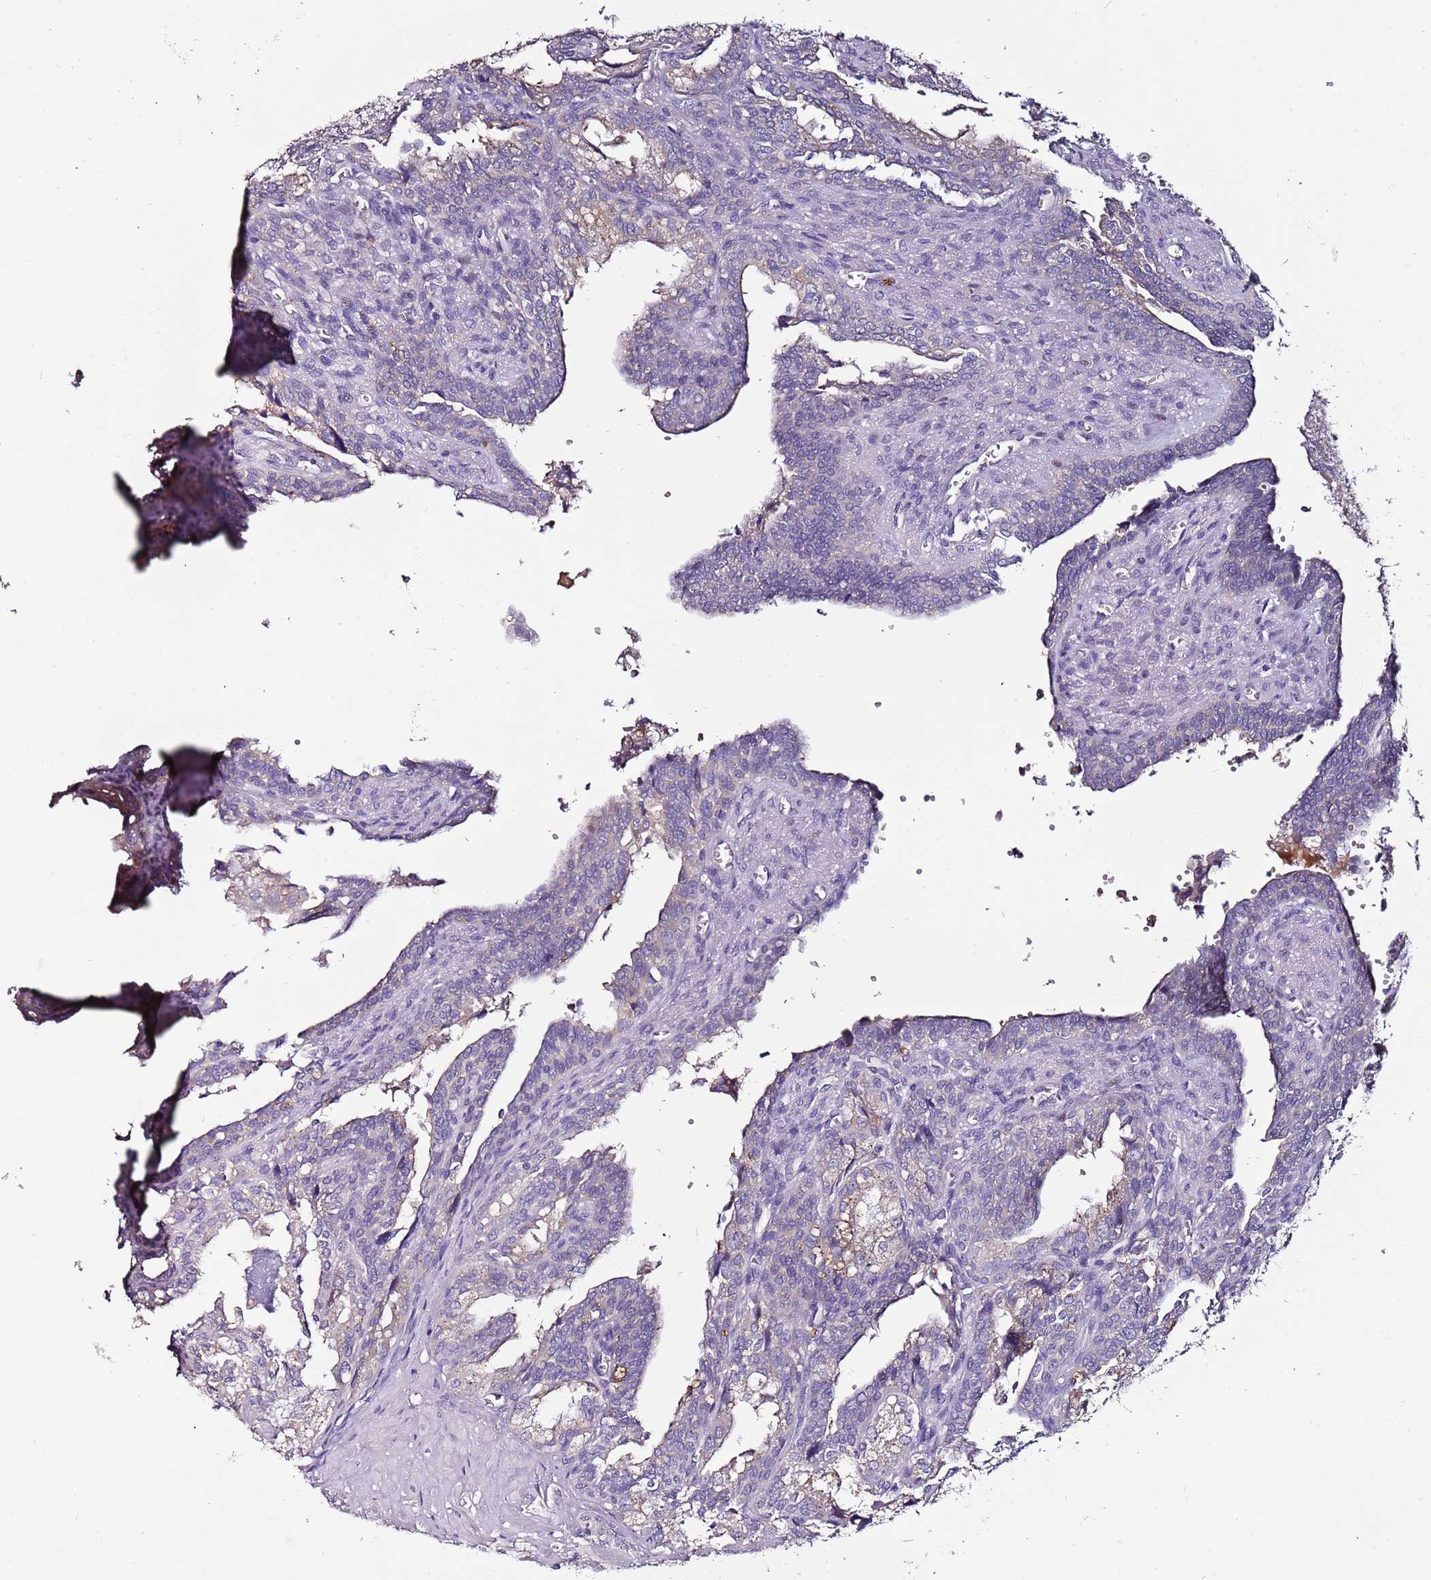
{"staining": {"intensity": "weak", "quantity": "25%-75%", "location": "cytoplasmic/membranous"}, "tissue": "seminal vesicle", "cell_type": "Glandular cells", "image_type": "normal", "snomed": [{"axis": "morphology", "description": "Normal tissue, NOS"}, {"axis": "topography", "description": "Seminal veicle"}], "caption": "Immunohistochemical staining of normal human seminal vesicle shows weak cytoplasmic/membranous protein staining in about 25%-75% of glandular cells. (Brightfield microscopy of DAB IHC at high magnification).", "gene": "FAM20A", "patient": {"sex": "male", "age": 67}}